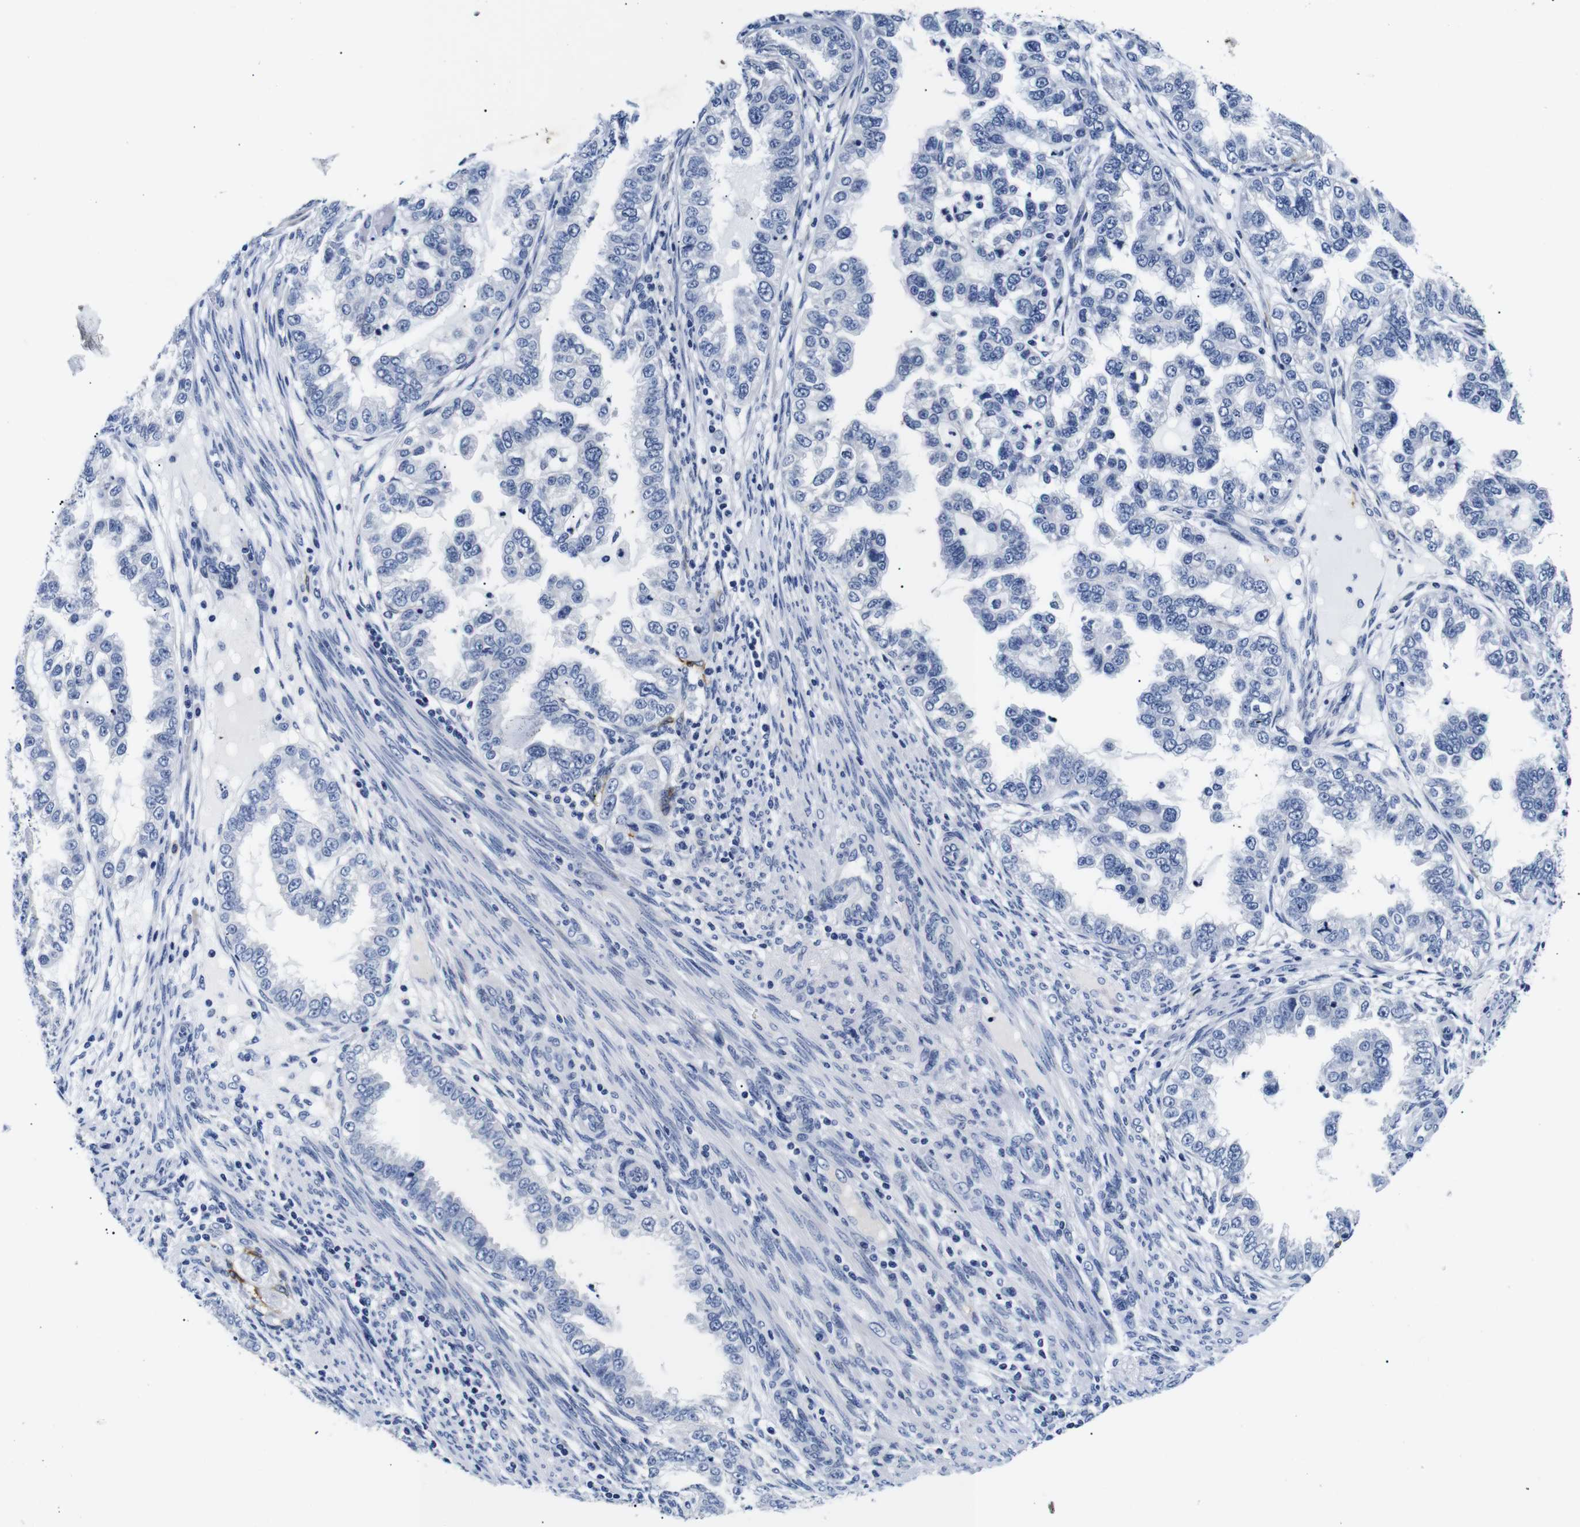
{"staining": {"intensity": "negative", "quantity": "none", "location": "none"}, "tissue": "endometrial cancer", "cell_type": "Tumor cells", "image_type": "cancer", "snomed": [{"axis": "morphology", "description": "Adenocarcinoma, NOS"}, {"axis": "topography", "description": "Endometrium"}], "caption": "There is no significant expression in tumor cells of endometrial cancer.", "gene": "GAP43", "patient": {"sex": "female", "age": 85}}